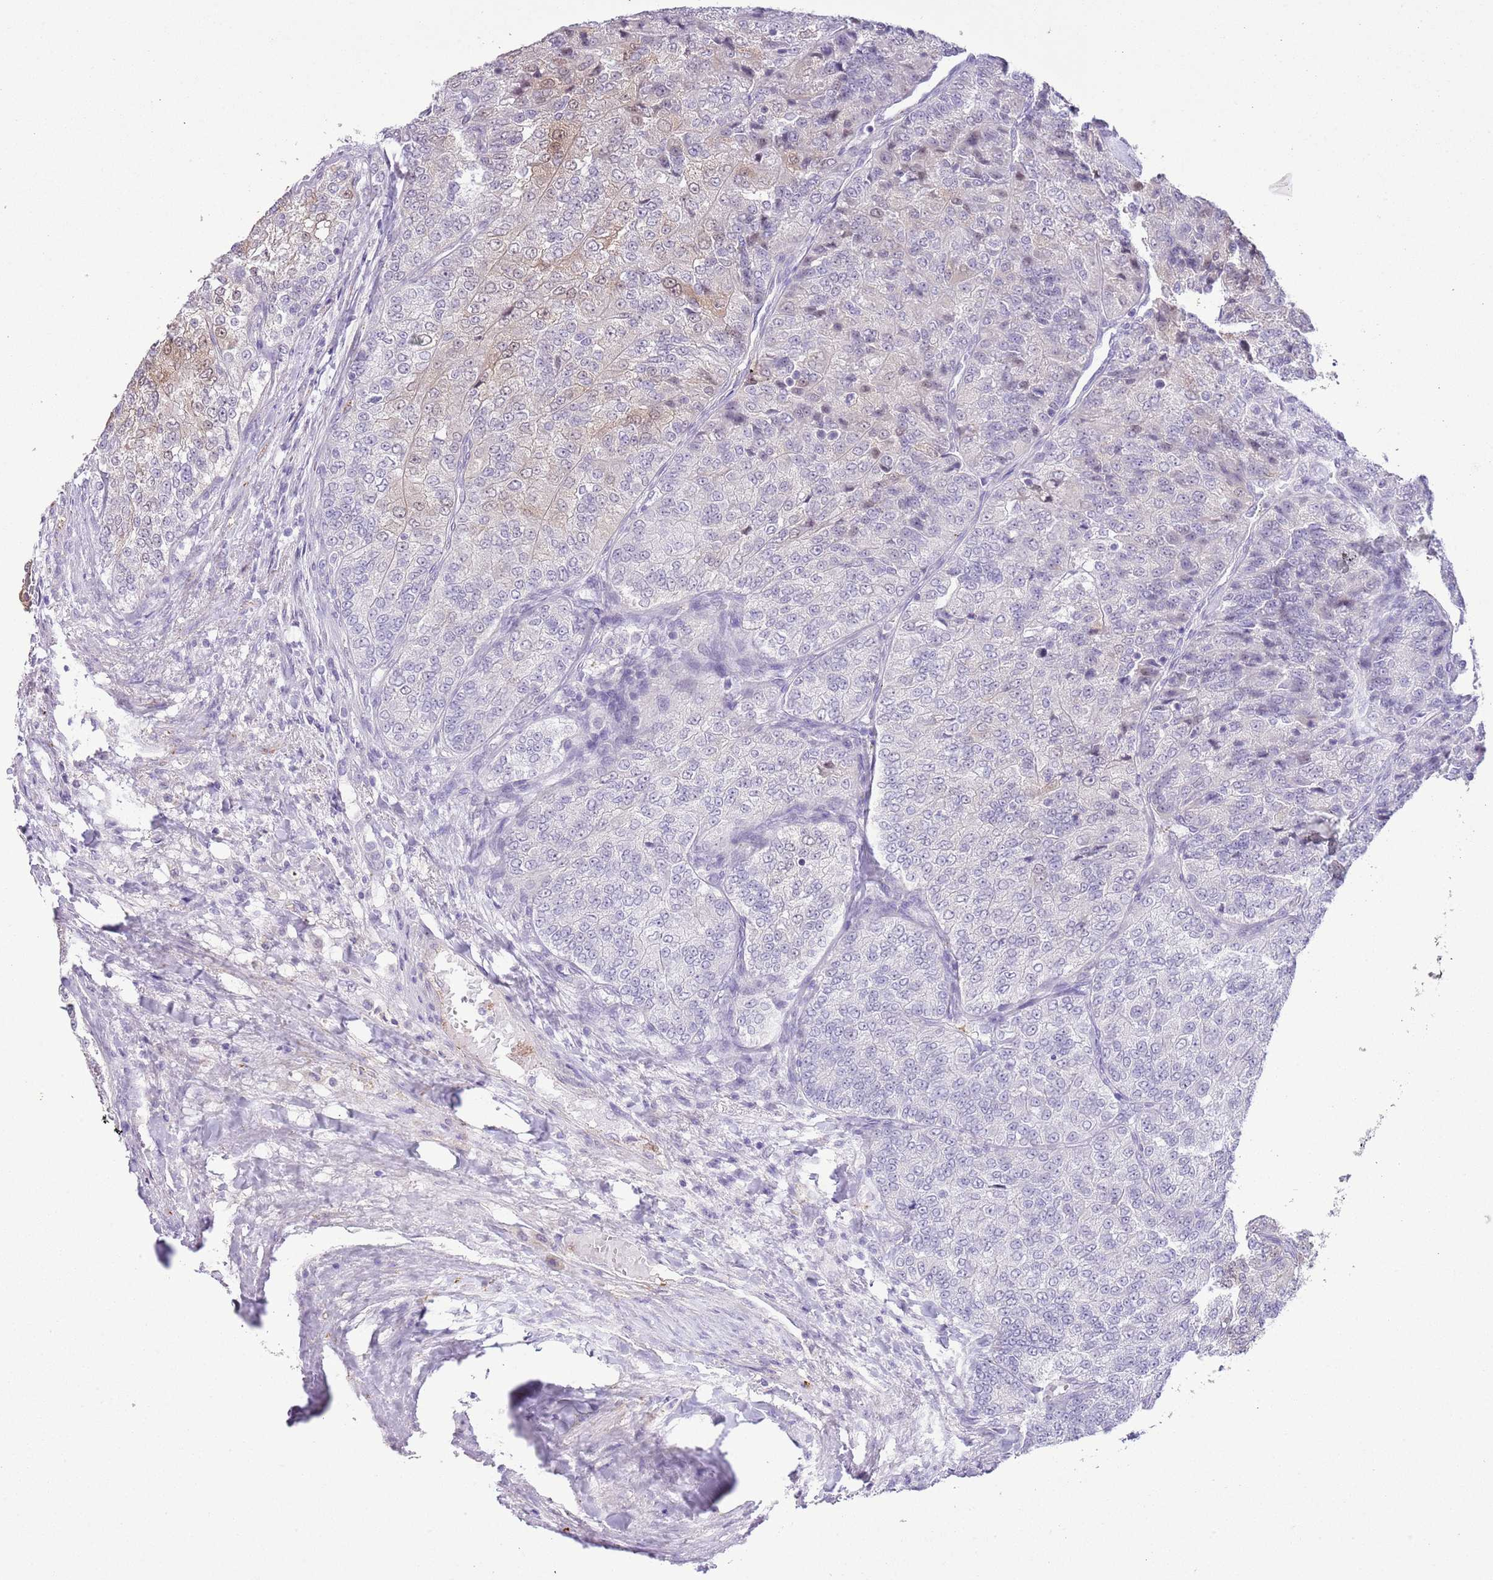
{"staining": {"intensity": "moderate", "quantity": "<25%", "location": "nuclear"}, "tissue": "renal cancer", "cell_type": "Tumor cells", "image_type": "cancer", "snomed": [{"axis": "morphology", "description": "Adenocarcinoma, NOS"}, {"axis": "topography", "description": "Kidney"}], "caption": "Brown immunohistochemical staining in human renal cancer (adenocarcinoma) demonstrates moderate nuclear staining in approximately <25% of tumor cells.", "gene": "MIDN", "patient": {"sex": "female", "age": 63}}